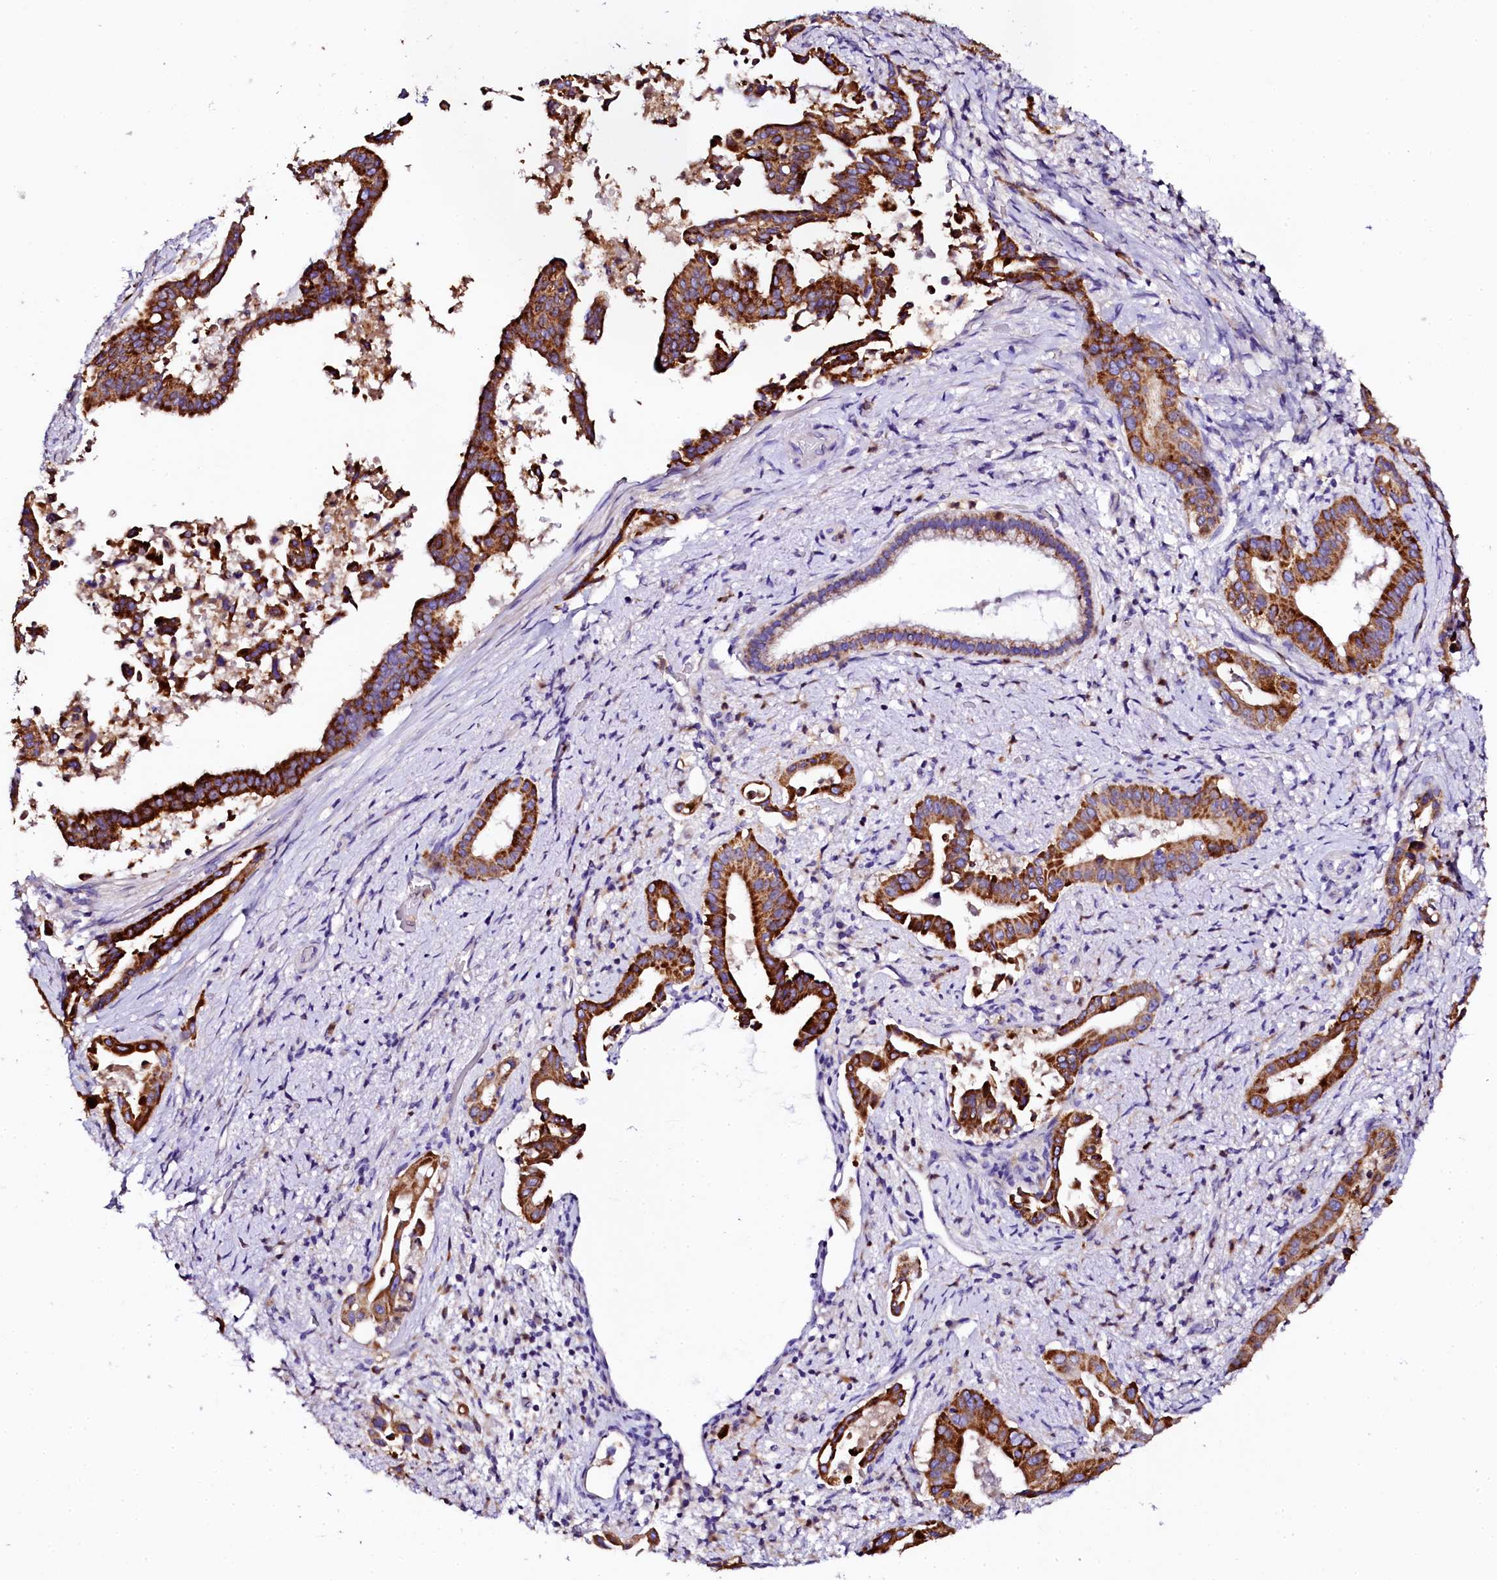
{"staining": {"intensity": "strong", "quantity": ">75%", "location": "cytoplasmic/membranous"}, "tissue": "pancreatic cancer", "cell_type": "Tumor cells", "image_type": "cancer", "snomed": [{"axis": "morphology", "description": "Adenocarcinoma, NOS"}, {"axis": "topography", "description": "Pancreas"}], "caption": "IHC micrograph of neoplastic tissue: human pancreatic adenocarcinoma stained using immunohistochemistry (IHC) shows high levels of strong protein expression localized specifically in the cytoplasmic/membranous of tumor cells, appearing as a cytoplasmic/membranous brown color.", "gene": "NAA16", "patient": {"sex": "female", "age": 77}}